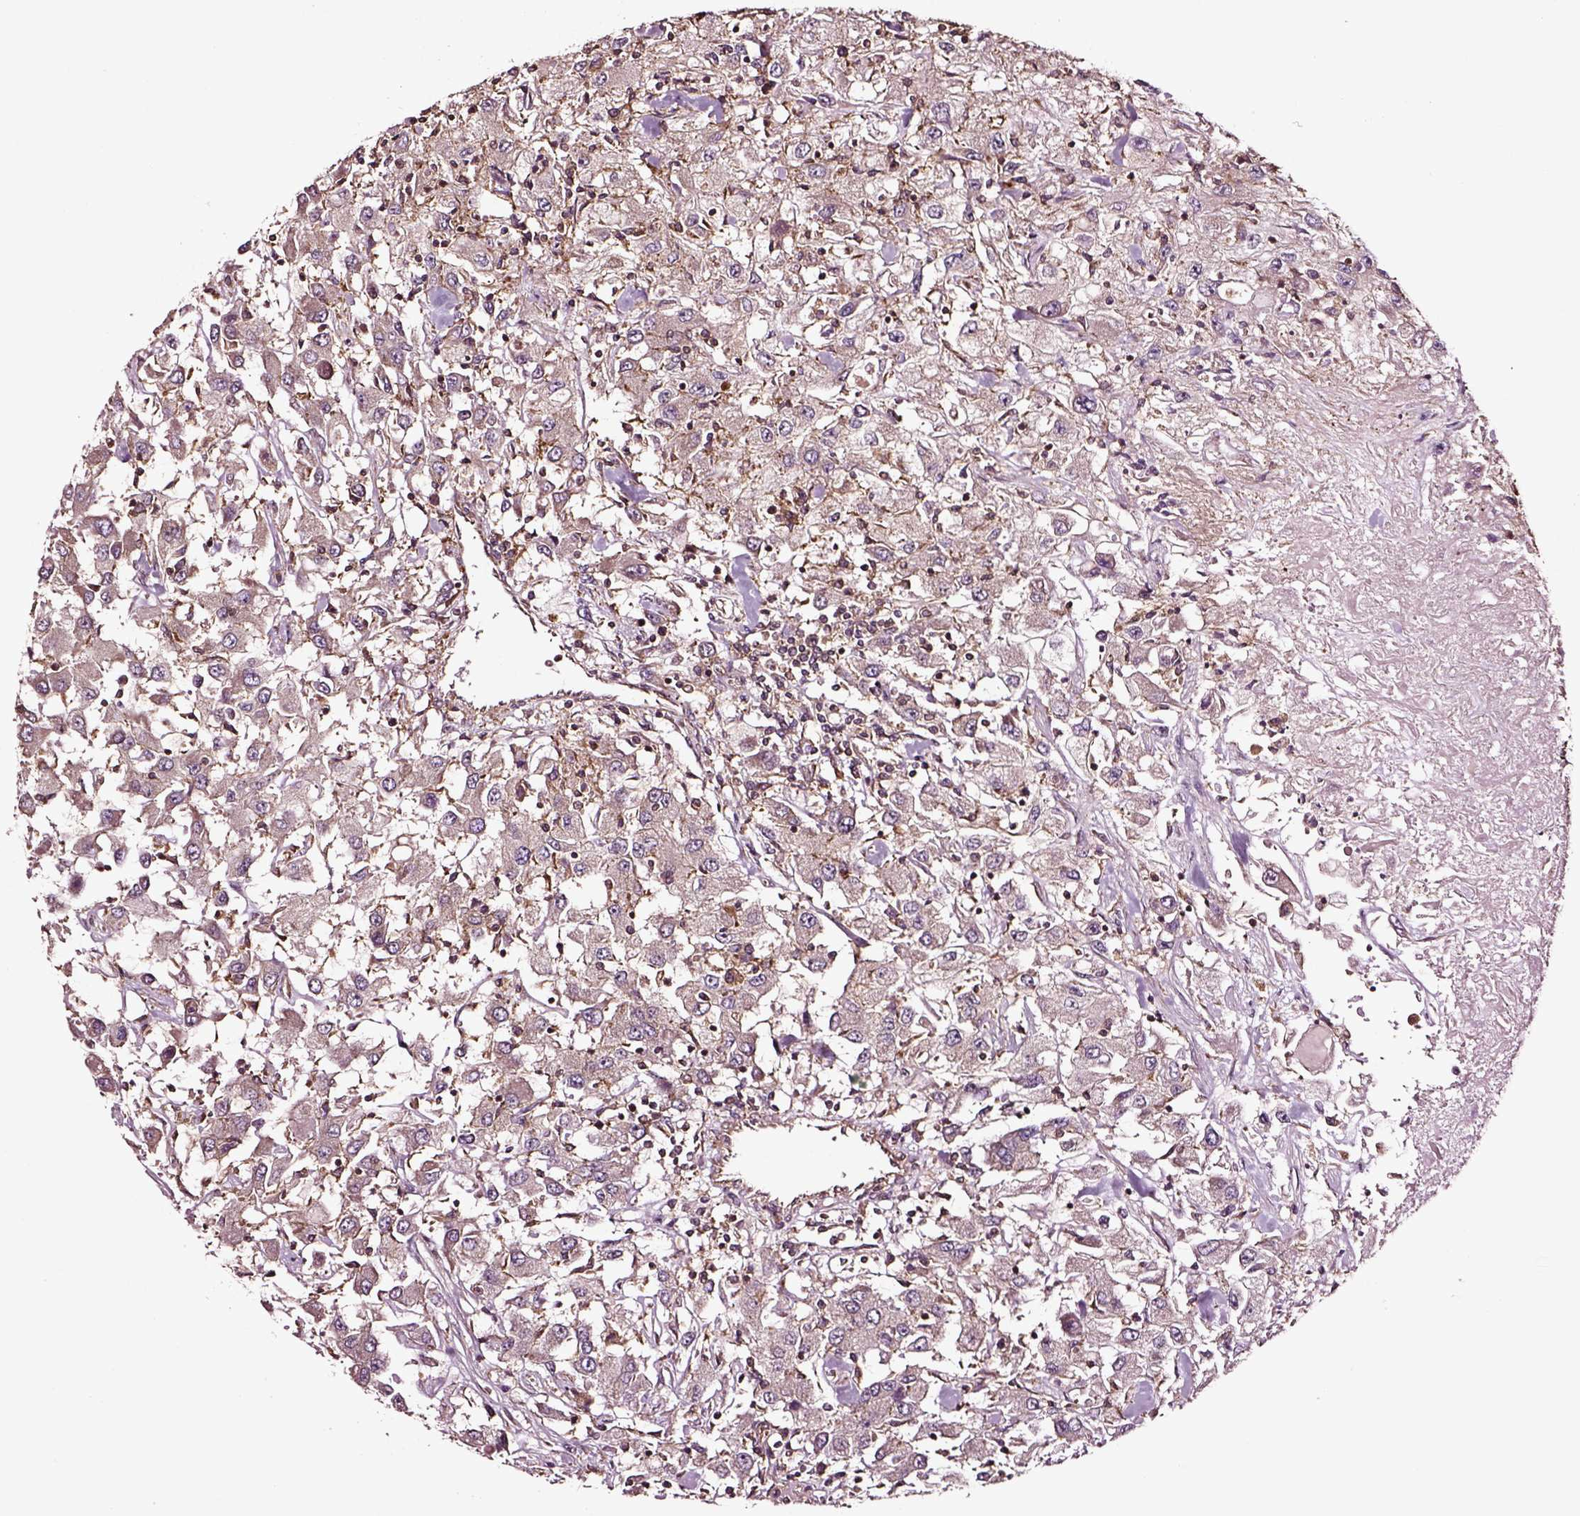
{"staining": {"intensity": "negative", "quantity": "none", "location": "none"}, "tissue": "renal cancer", "cell_type": "Tumor cells", "image_type": "cancer", "snomed": [{"axis": "morphology", "description": "Adenocarcinoma, NOS"}, {"axis": "topography", "description": "Kidney"}], "caption": "Immunohistochemistry image of human renal cancer (adenocarcinoma) stained for a protein (brown), which exhibits no positivity in tumor cells. (Brightfield microscopy of DAB immunohistochemistry (IHC) at high magnification).", "gene": "RASSF5", "patient": {"sex": "female", "age": 67}}